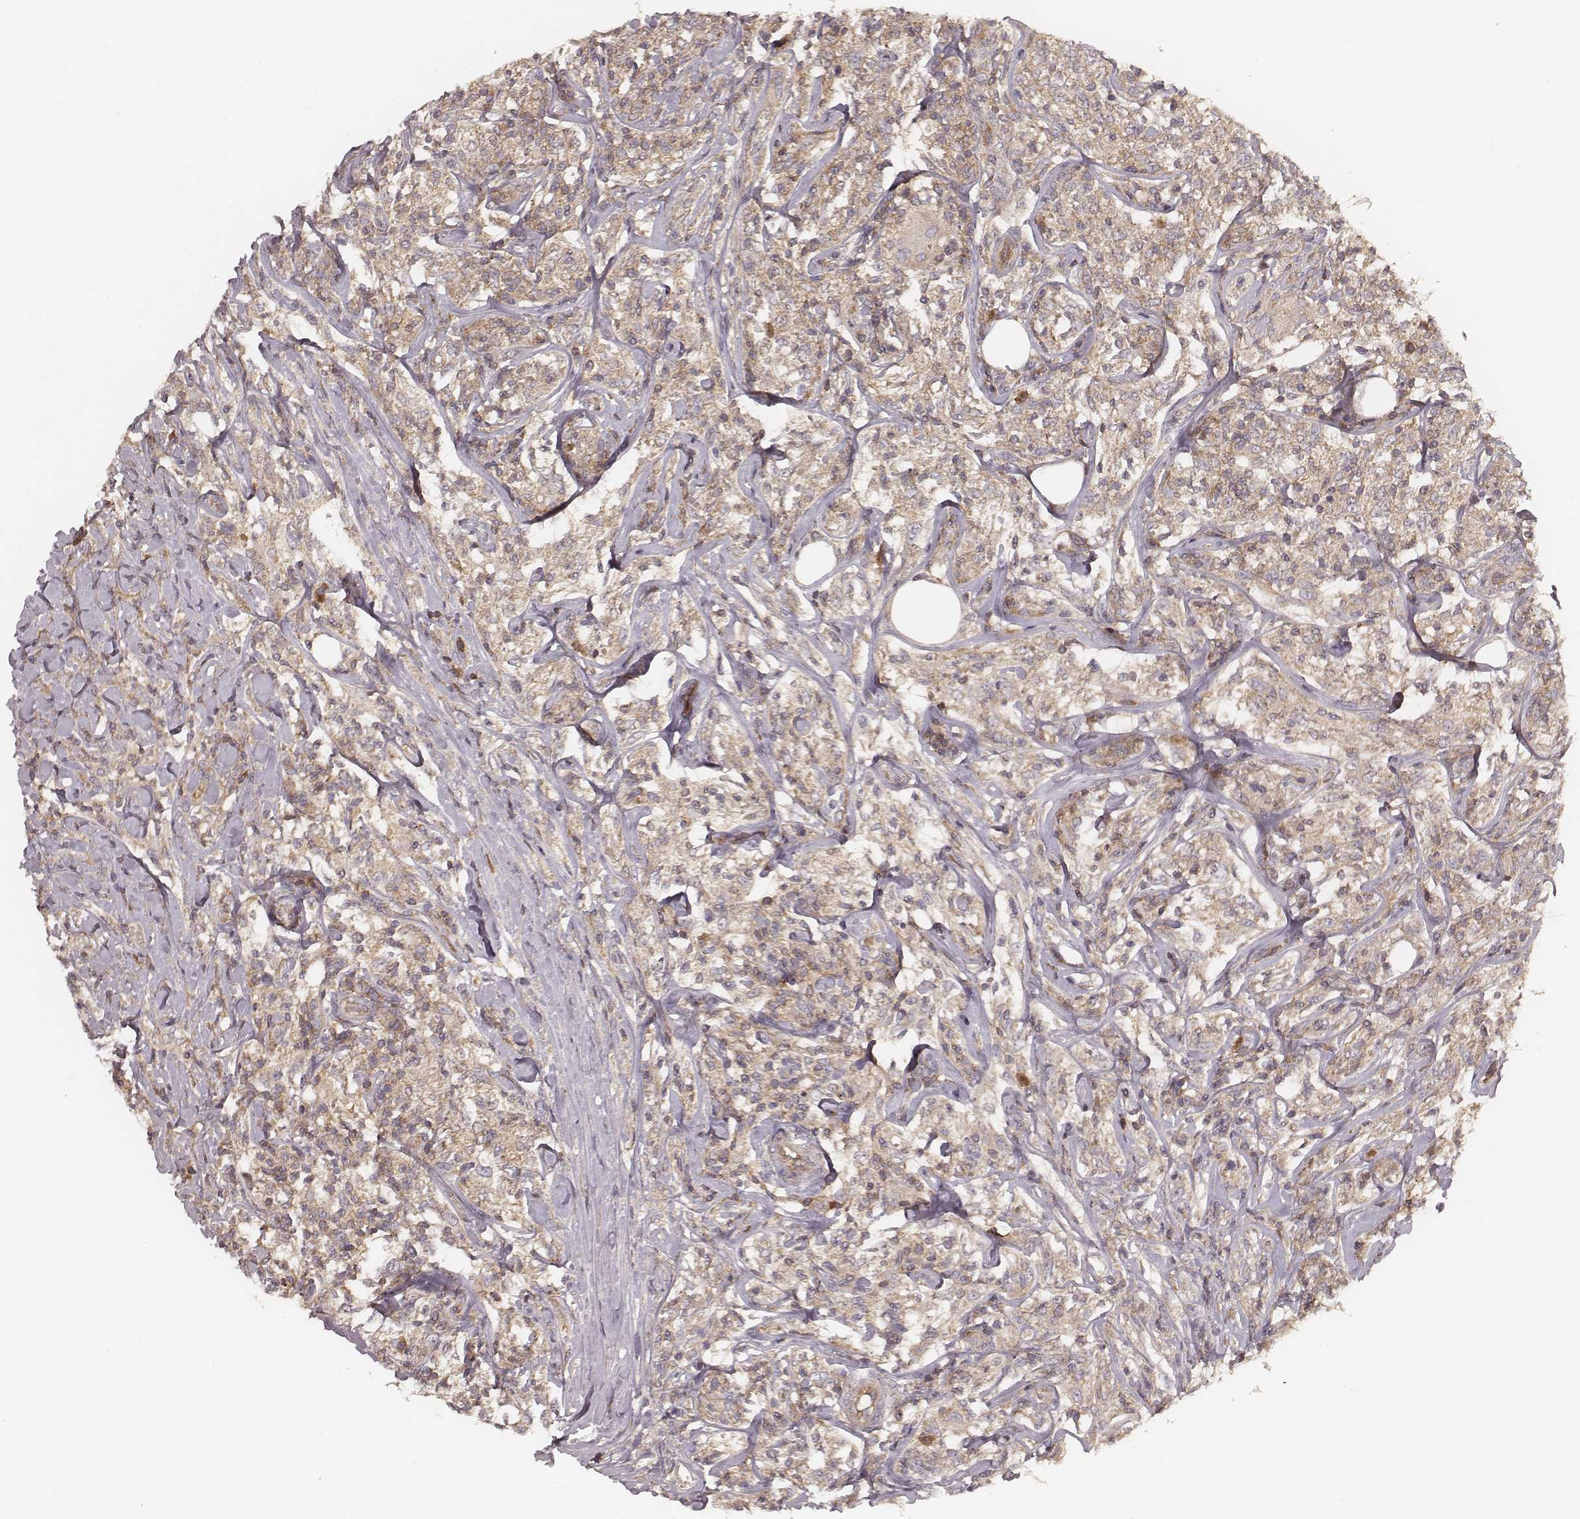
{"staining": {"intensity": "weak", "quantity": ">75%", "location": "cytoplasmic/membranous"}, "tissue": "lymphoma", "cell_type": "Tumor cells", "image_type": "cancer", "snomed": [{"axis": "morphology", "description": "Malignant lymphoma, non-Hodgkin's type, High grade"}, {"axis": "topography", "description": "Lymph node"}], "caption": "Lymphoma tissue shows weak cytoplasmic/membranous positivity in approximately >75% of tumor cells (DAB (3,3'-diaminobenzidine) IHC, brown staining for protein, blue staining for nuclei).", "gene": "CARS1", "patient": {"sex": "female", "age": 84}}